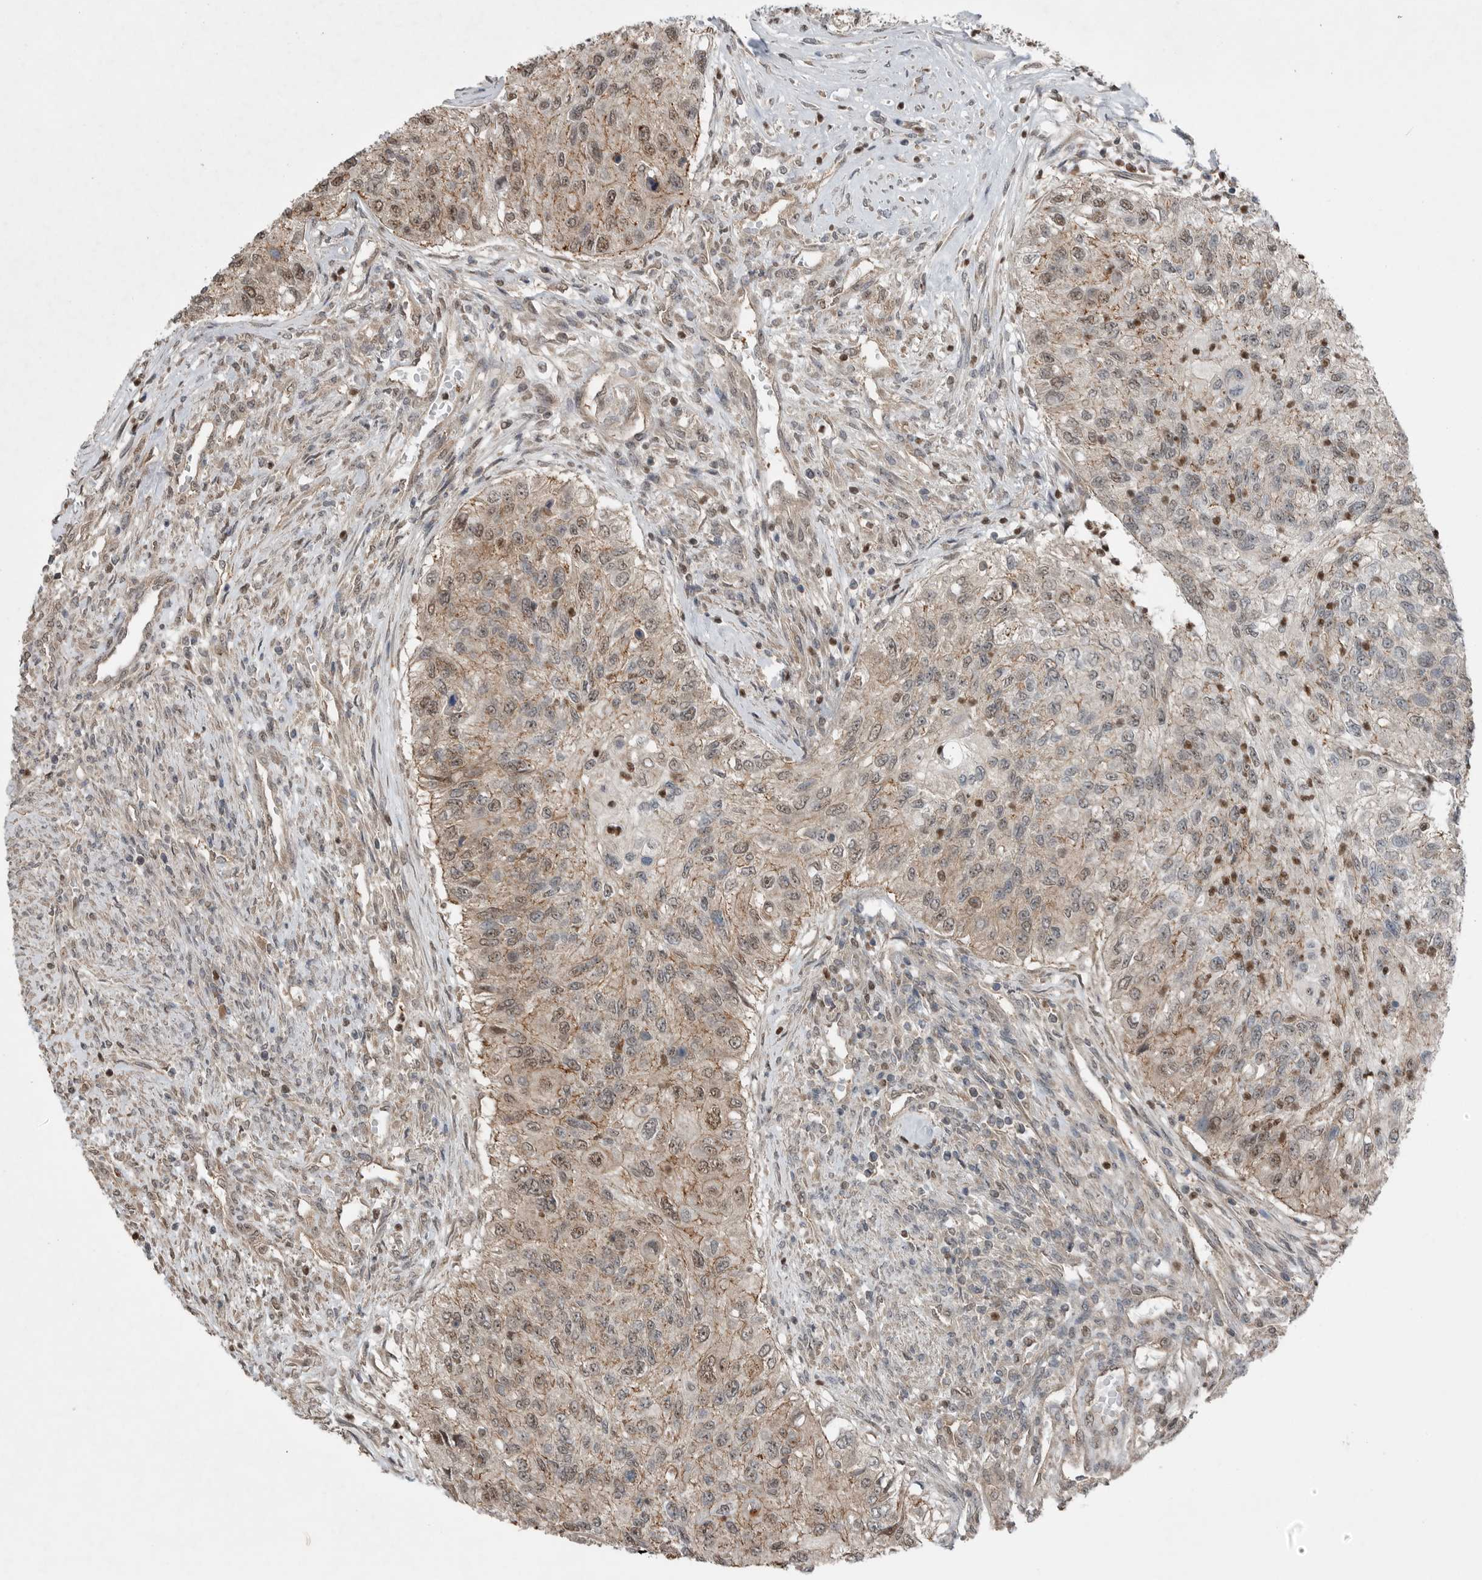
{"staining": {"intensity": "weak", "quantity": ">75%", "location": "cytoplasmic/membranous,nuclear"}, "tissue": "urothelial cancer", "cell_type": "Tumor cells", "image_type": "cancer", "snomed": [{"axis": "morphology", "description": "Urothelial carcinoma, High grade"}, {"axis": "topography", "description": "Urinary bladder"}], "caption": "This micrograph demonstrates IHC staining of high-grade urothelial carcinoma, with low weak cytoplasmic/membranous and nuclear staining in about >75% of tumor cells.", "gene": "MFAP3L", "patient": {"sex": "female", "age": 60}}